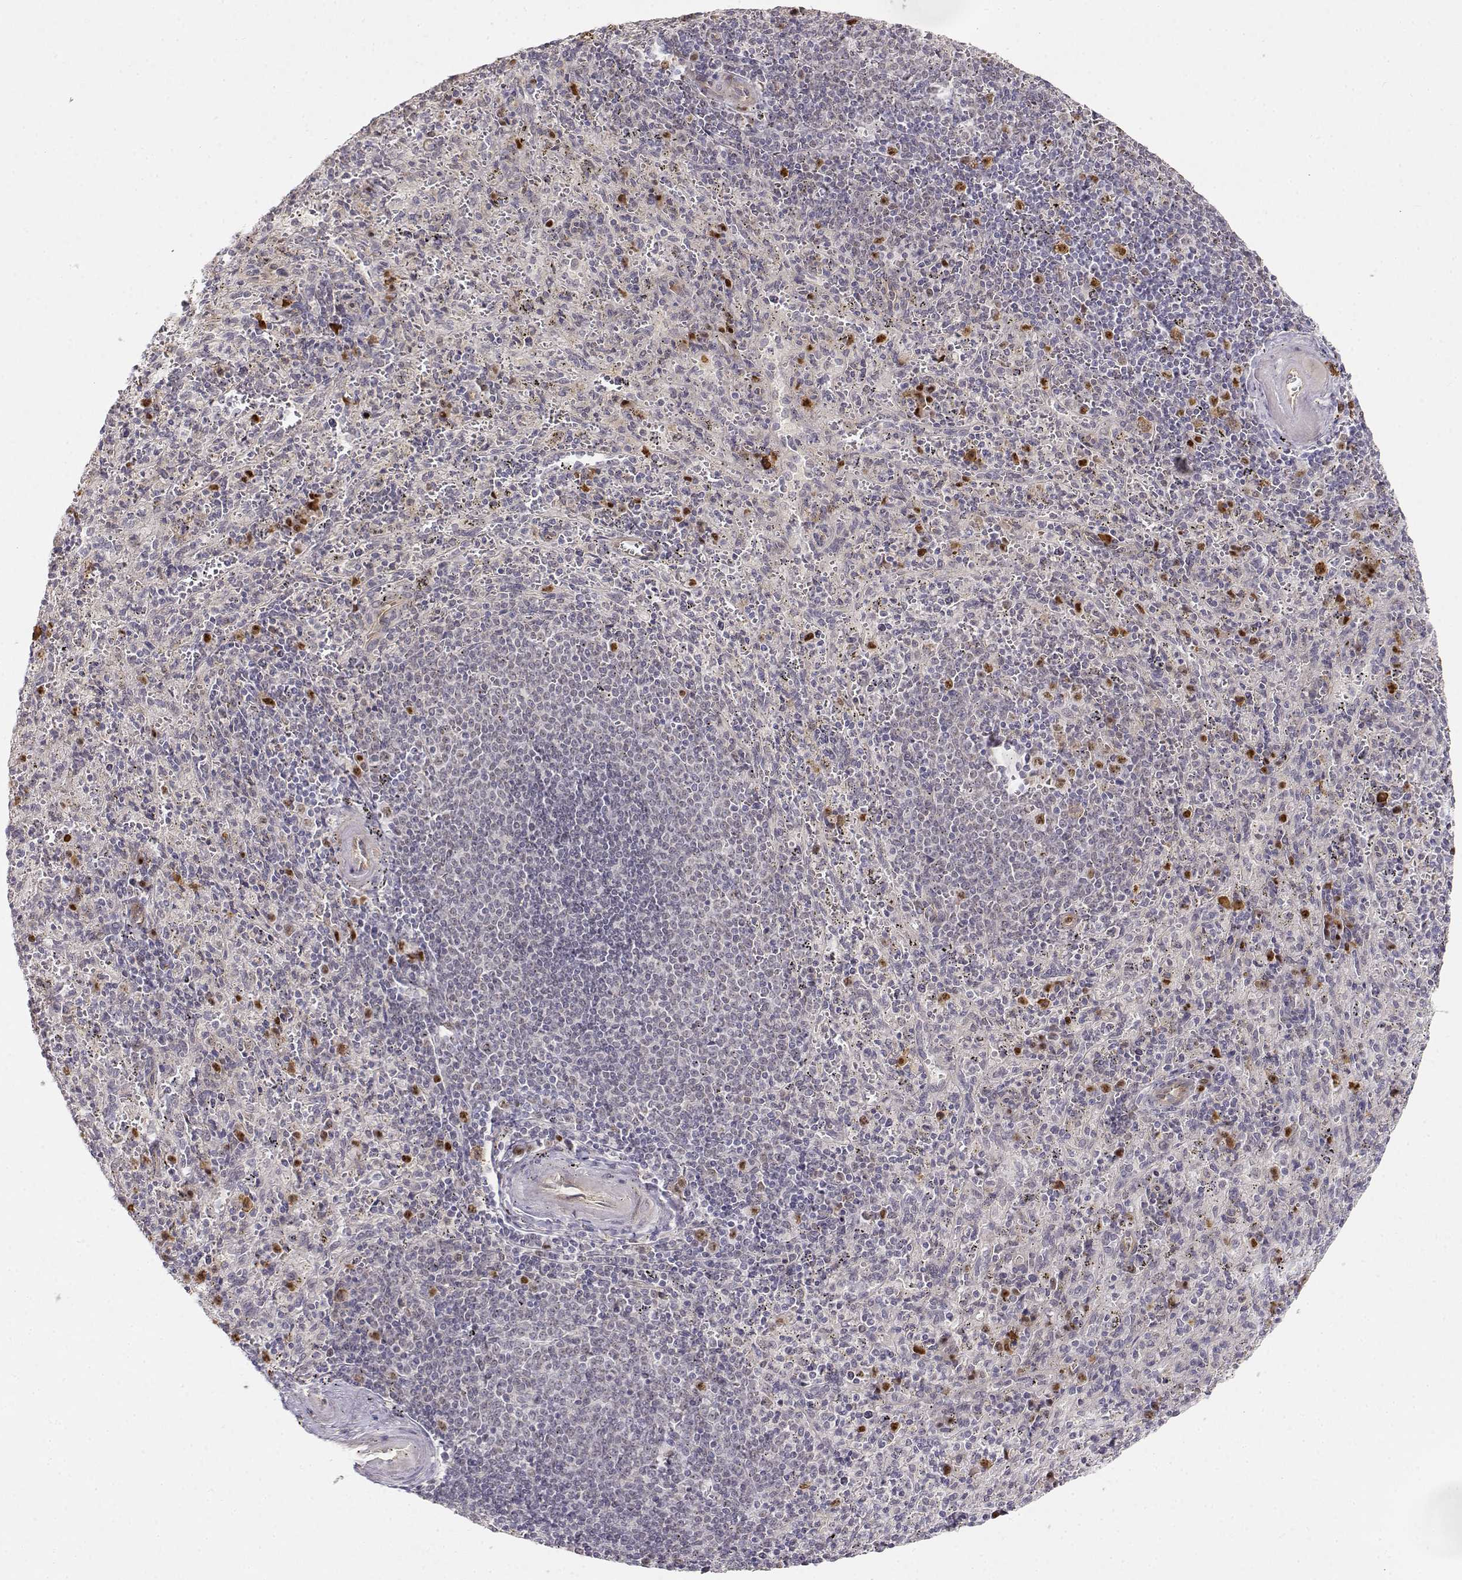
{"staining": {"intensity": "strong", "quantity": "<25%", "location": "cytoplasmic/membranous,nuclear"}, "tissue": "spleen", "cell_type": "Cells in red pulp", "image_type": "normal", "snomed": [{"axis": "morphology", "description": "Normal tissue, NOS"}, {"axis": "topography", "description": "Spleen"}], "caption": "High-magnification brightfield microscopy of unremarkable spleen stained with DAB (3,3'-diaminobenzidine) (brown) and counterstained with hematoxylin (blue). cells in red pulp exhibit strong cytoplasmic/membranous,nuclear expression is identified in about<25% of cells. Nuclei are stained in blue.", "gene": "EAF2", "patient": {"sex": "male", "age": 57}}